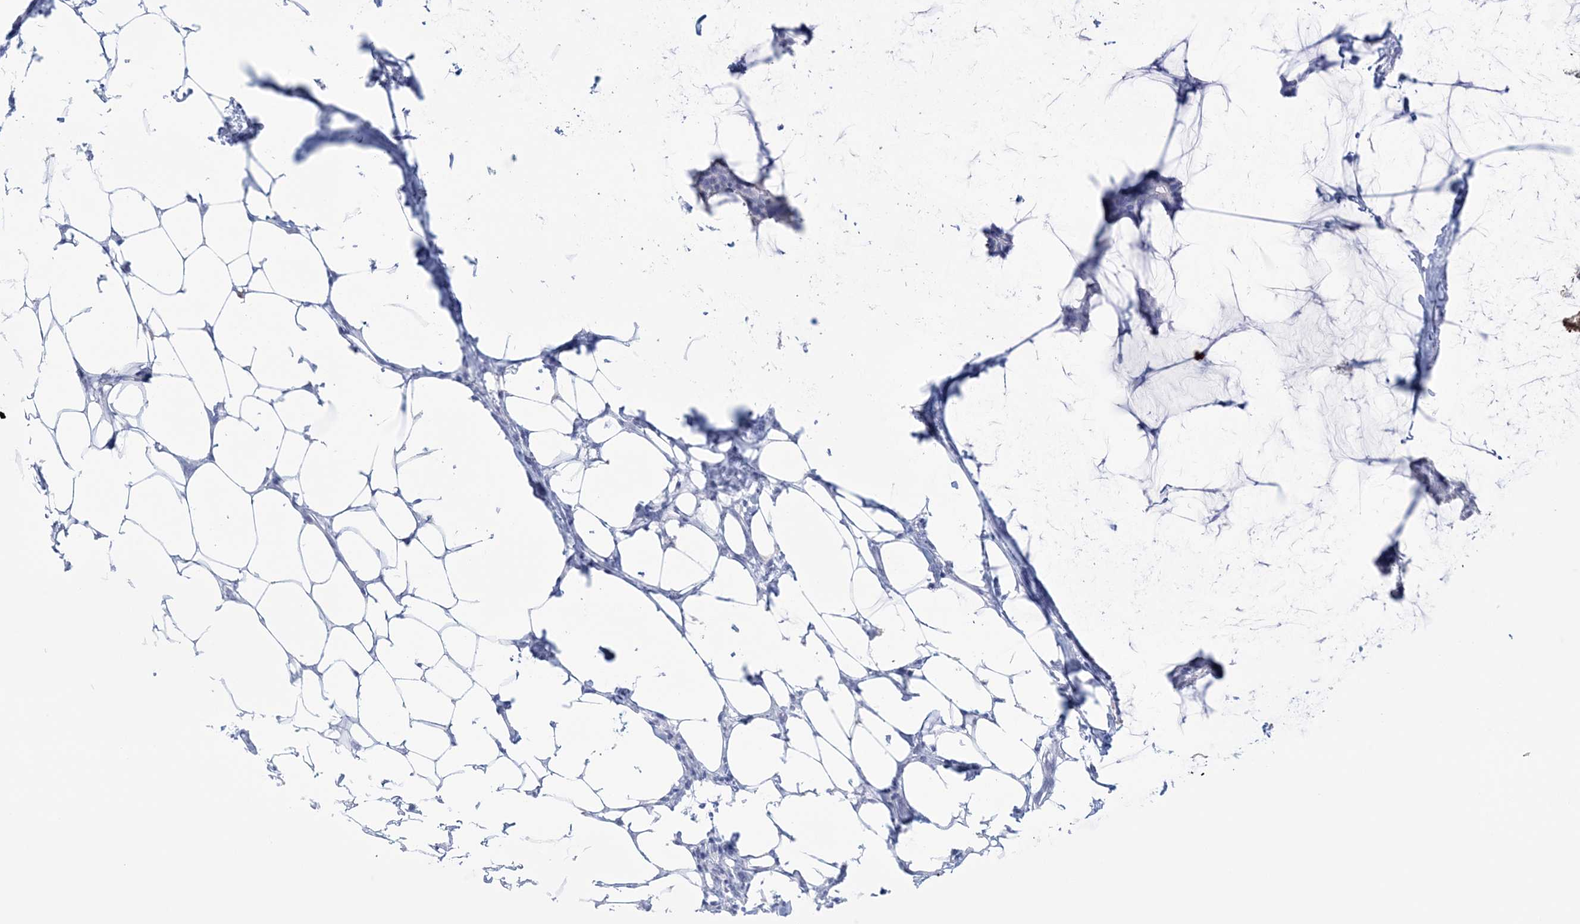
{"staining": {"intensity": "negative", "quantity": "none", "location": "none"}, "tissue": "breast cancer", "cell_type": "Tumor cells", "image_type": "cancer", "snomed": [{"axis": "morphology", "description": "Duct carcinoma"}, {"axis": "topography", "description": "Breast"}], "caption": "The micrograph reveals no significant staining in tumor cells of breast cancer (intraductal carcinoma).", "gene": "DPCD", "patient": {"sex": "female", "age": 93}}